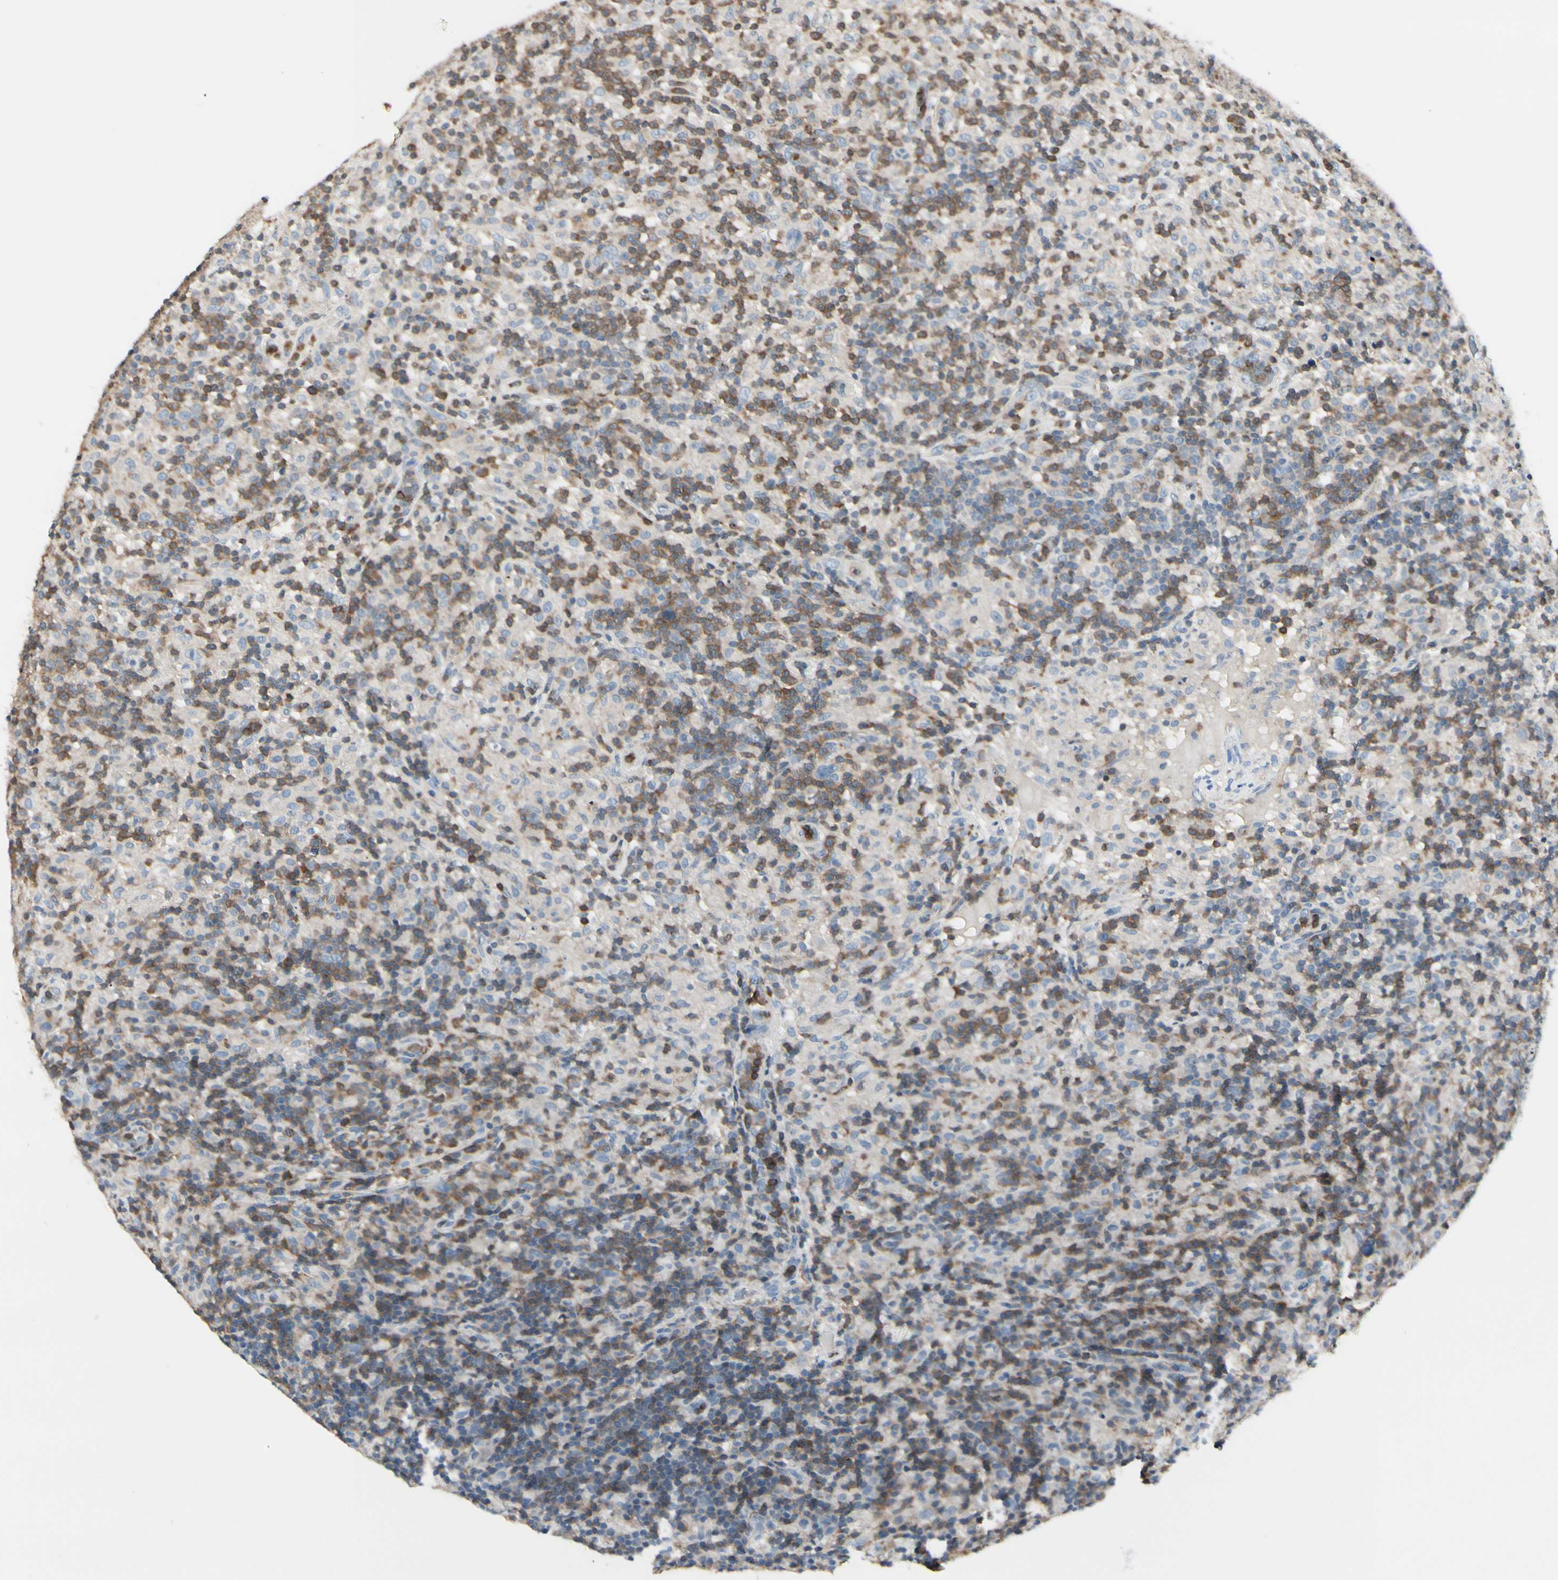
{"staining": {"intensity": "negative", "quantity": "none", "location": "none"}, "tissue": "lymphoma", "cell_type": "Tumor cells", "image_type": "cancer", "snomed": [{"axis": "morphology", "description": "Hodgkin's disease, NOS"}, {"axis": "topography", "description": "Lymph node"}], "caption": "An IHC histopathology image of lymphoma is shown. There is no staining in tumor cells of lymphoma. Brightfield microscopy of immunohistochemistry stained with DAB (brown) and hematoxylin (blue), captured at high magnification.", "gene": "SLC9A3R1", "patient": {"sex": "male", "age": 70}}